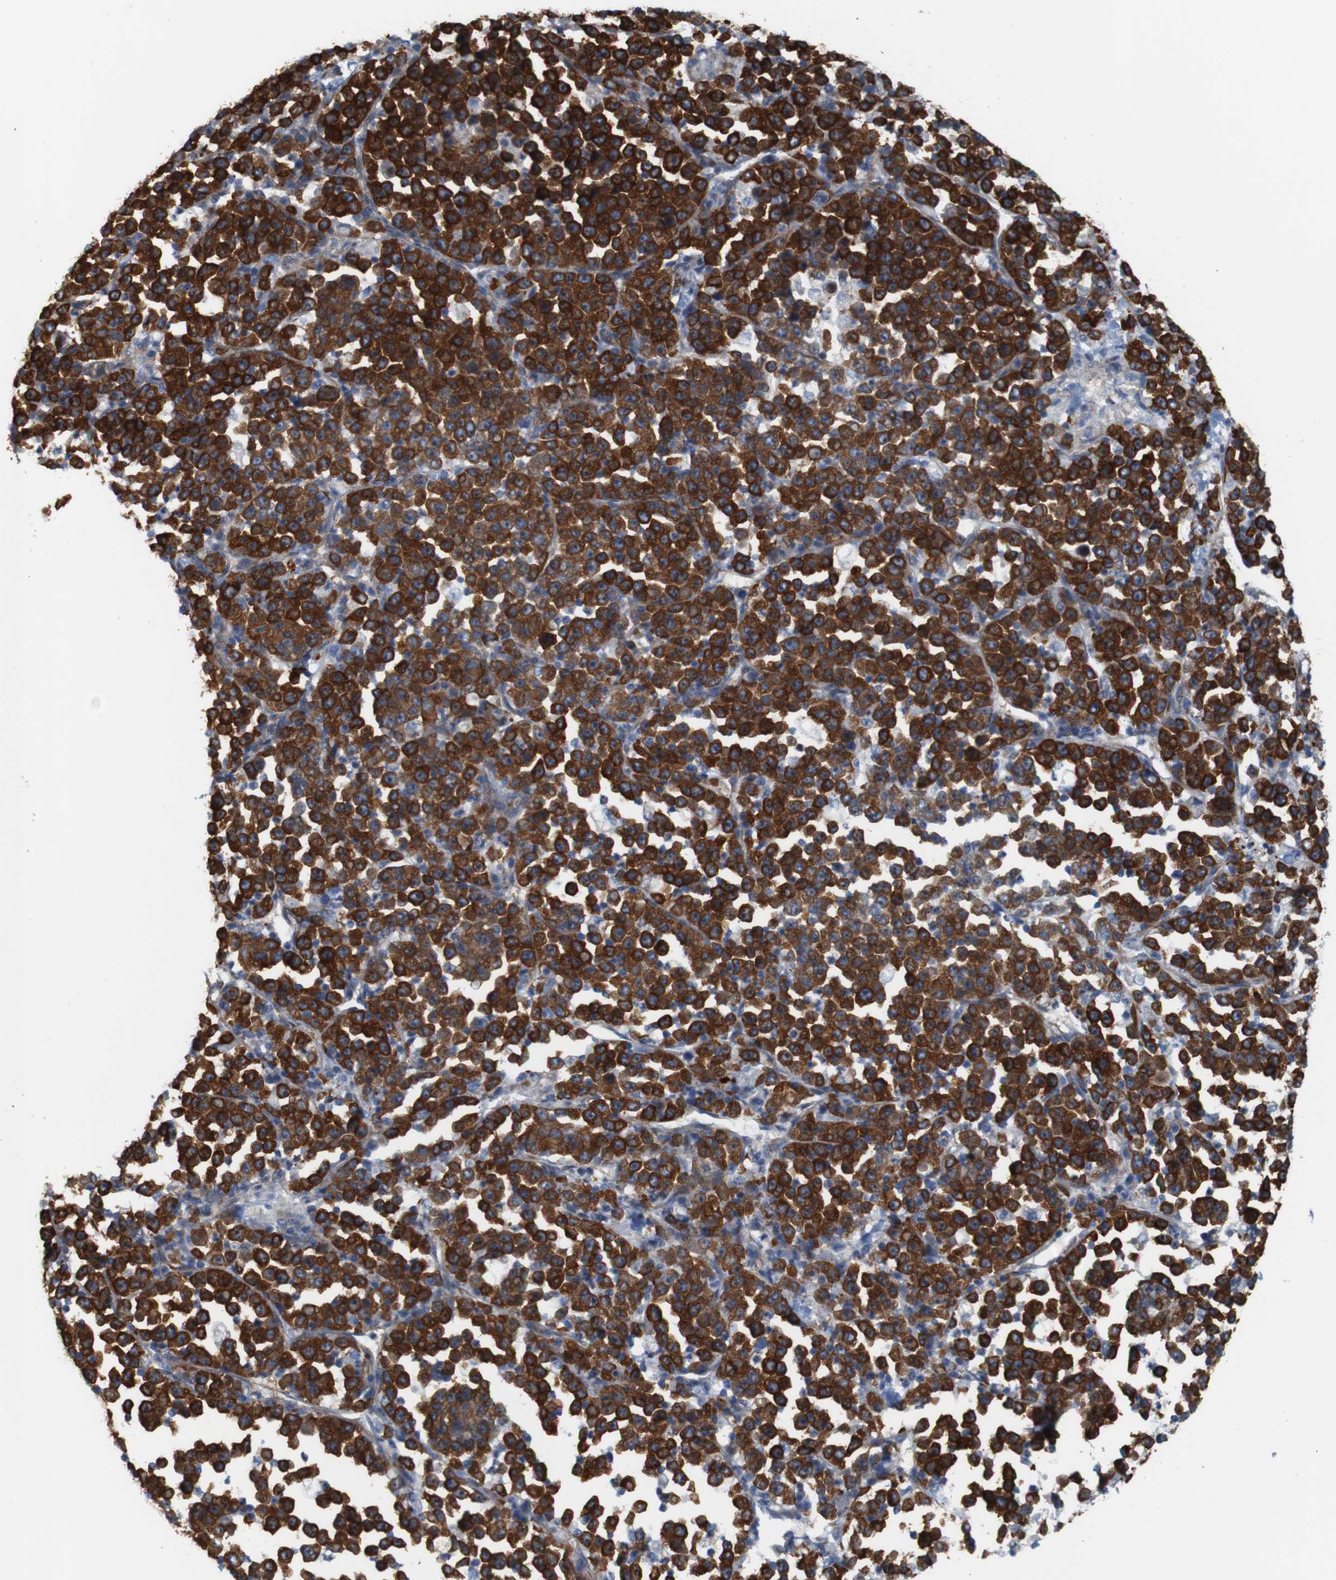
{"staining": {"intensity": "strong", "quantity": ">75%", "location": "cytoplasmic/membranous"}, "tissue": "stomach cancer", "cell_type": "Tumor cells", "image_type": "cancer", "snomed": [{"axis": "morphology", "description": "Normal tissue, NOS"}, {"axis": "morphology", "description": "Adenocarcinoma, NOS"}, {"axis": "topography", "description": "Stomach, upper"}, {"axis": "topography", "description": "Stomach"}], "caption": "Approximately >75% of tumor cells in stomach cancer exhibit strong cytoplasmic/membranous protein expression as visualized by brown immunohistochemical staining.", "gene": "JPH1", "patient": {"sex": "male", "age": 59}}